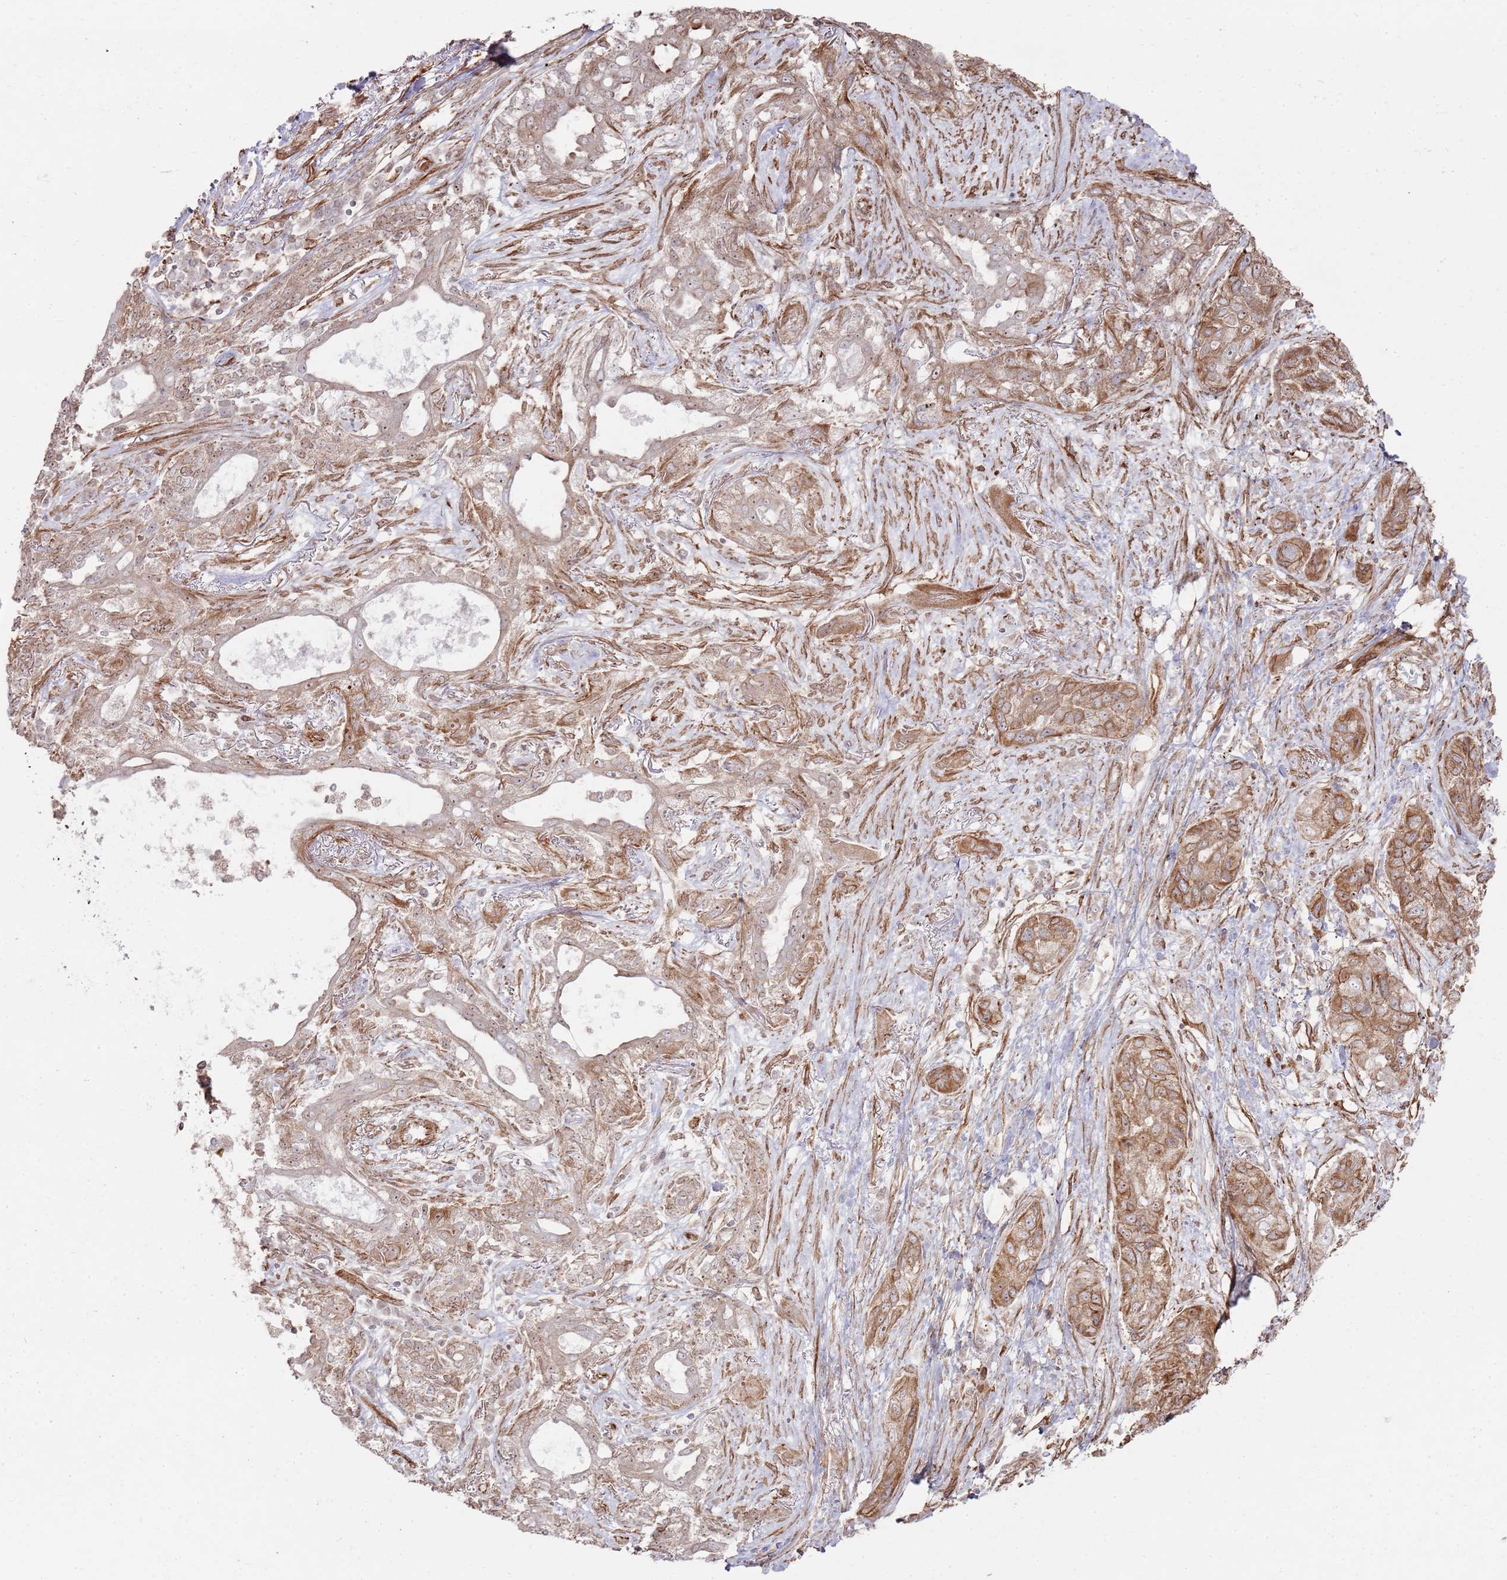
{"staining": {"intensity": "moderate", "quantity": "25%-75%", "location": "cytoplasmic/membranous,nuclear"}, "tissue": "lung cancer", "cell_type": "Tumor cells", "image_type": "cancer", "snomed": [{"axis": "morphology", "description": "Squamous cell carcinoma, NOS"}, {"axis": "topography", "description": "Lung"}], "caption": "Squamous cell carcinoma (lung) tissue reveals moderate cytoplasmic/membranous and nuclear positivity in approximately 25%-75% of tumor cells", "gene": "PHF21A", "patient": {"sex": "female", "age": 70}}